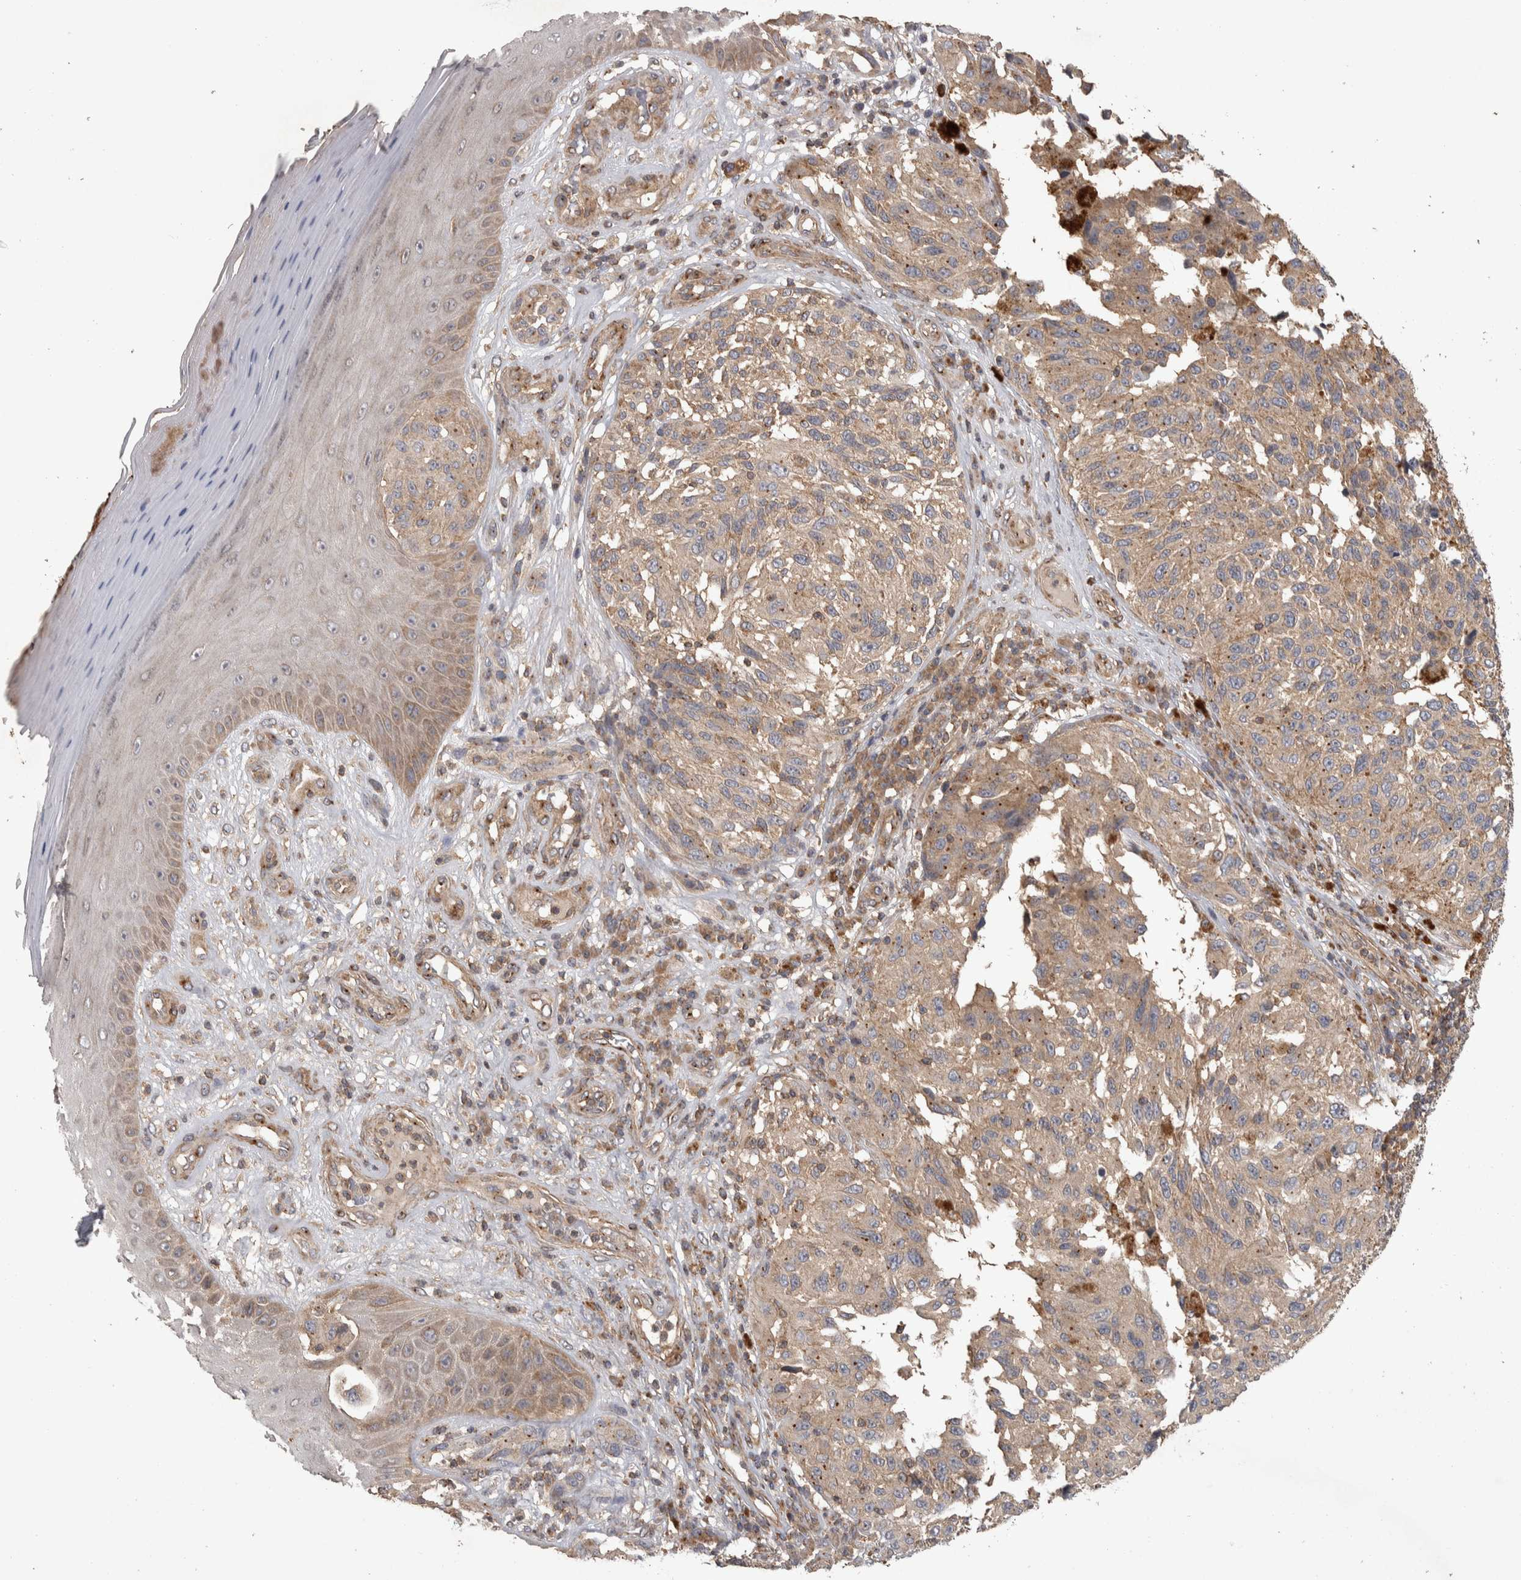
{"staining": {"intensity": "weak", "quantity": ">75%", "location": "cytoplasmic/membranous"}, "tissue": "melanoma", "cell_type": "Tumor cells", "image_type": "cancer", "snomed": [{"axis": "morphology", "description": "Malignant melanoma, NOS"}, {"axis": "topography", "description": "Skin"}], "caption": "Immunohistochemical staining of human malignant melanoma reveals weak cytoplasmic/membranous protein staining in approximately >75% of tumor cells. (DAB (3,3'-diaminobenzidine) = brown stain, brightfield microscopy at high magnification).", "gene": "IFRD1", "patient": {"sex": "female", "age": 73}}